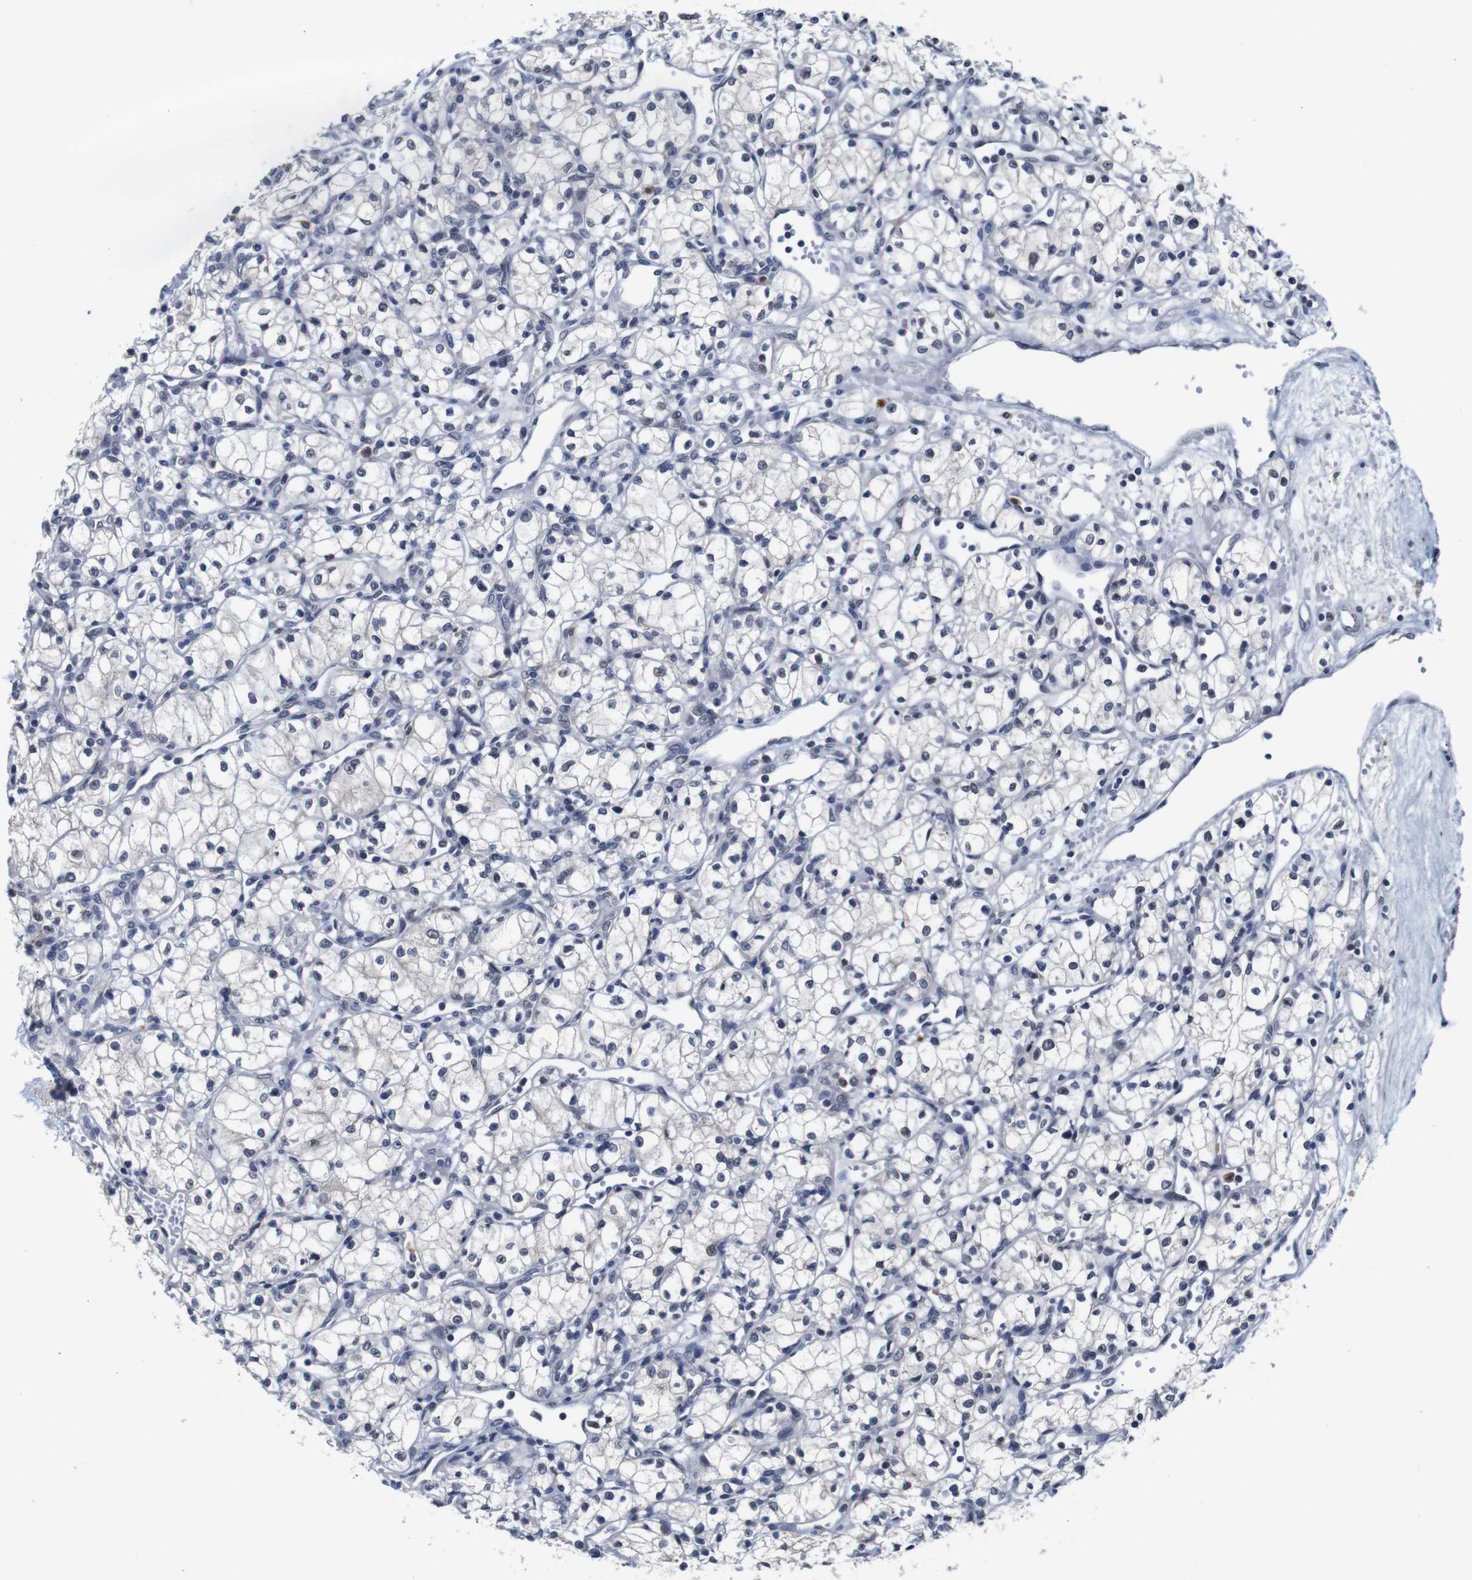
{"staining": {"intensity": "negative", "quantity": "none", "location": "none"}, "tissue": "renal cancer", "cell_type": "Tumor cells", "image_type": "cancer", "snomed": [{"axis": "morphology", "description": "Normal tissue, NOS"}, {"axis": "morphology", "description": "Adenocarcinoma, NOS"}, {"axis": "topography", "description": "Kidney"}], "caption": "Image shows no significant protein expression in tumor cells of renal cancer.", "gene": "NTRK3", "patient": {"sex": "male", "age": 59}}